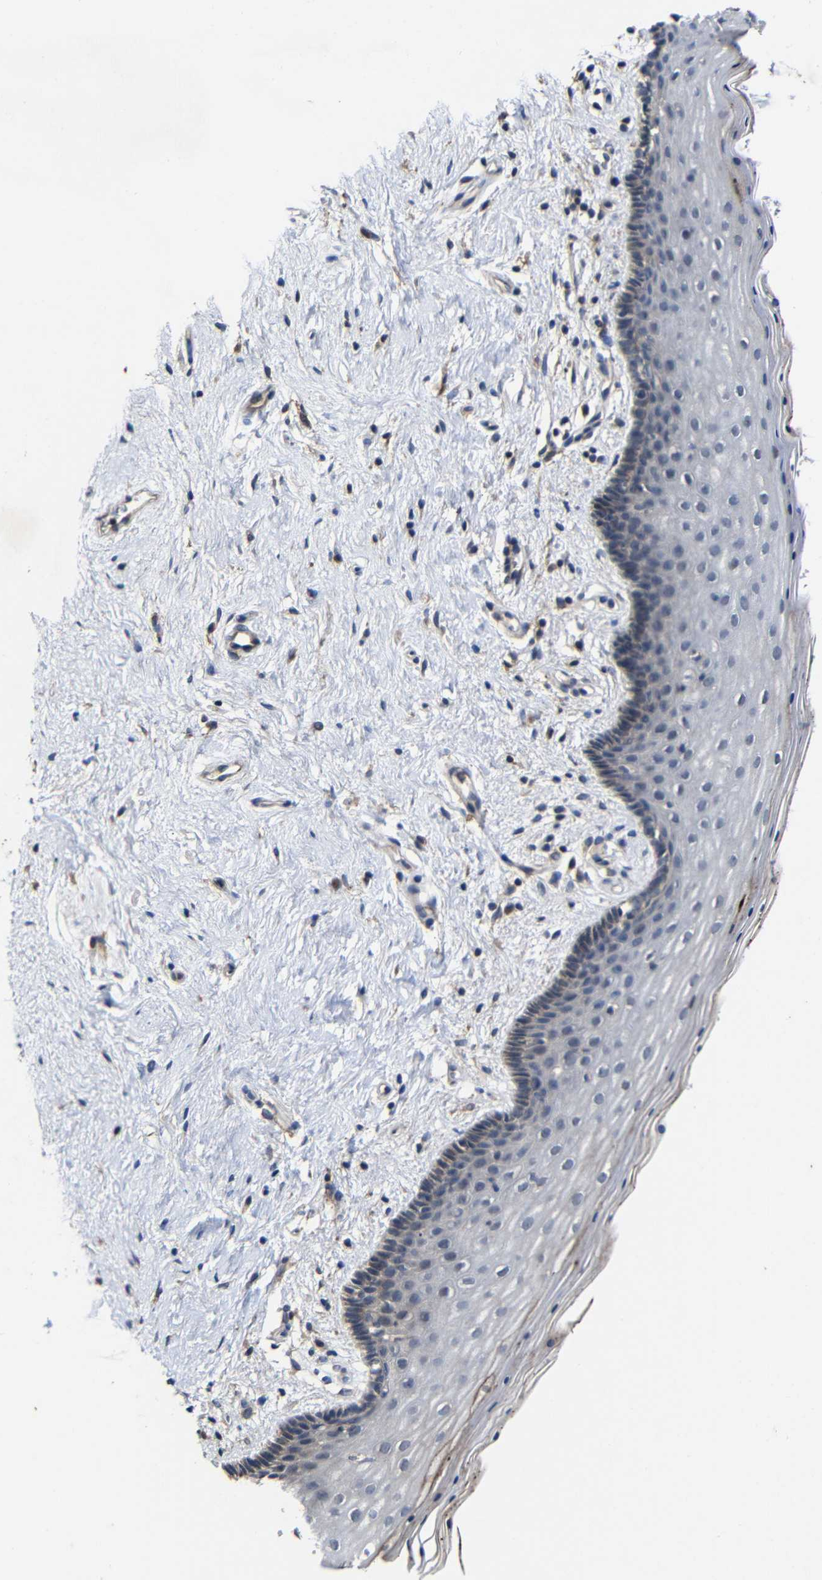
{"staining": {"intensity": "weak", "quantity": "<25%", "location": "cytoplasmic/membranous"}, "tissue": "vagina", "cell_type": "Squamous epithelial cells", "image_type": "normal", "snomed": [{"axis": "morphology", "description": "Normal tissue, NOS"}, {"axis": "topography", "description": "Vagina"}], "caption": "Immunohistochemistry (IHC) histopathology image of unremarkable vagina: human vagina stained with DAB (3,3'-diaminobenzidine) demonstrates no significant protein expression in squamous epithelial cells.", "gene": "LPAR5", "patient": {"sex": "female", "age": 44}}